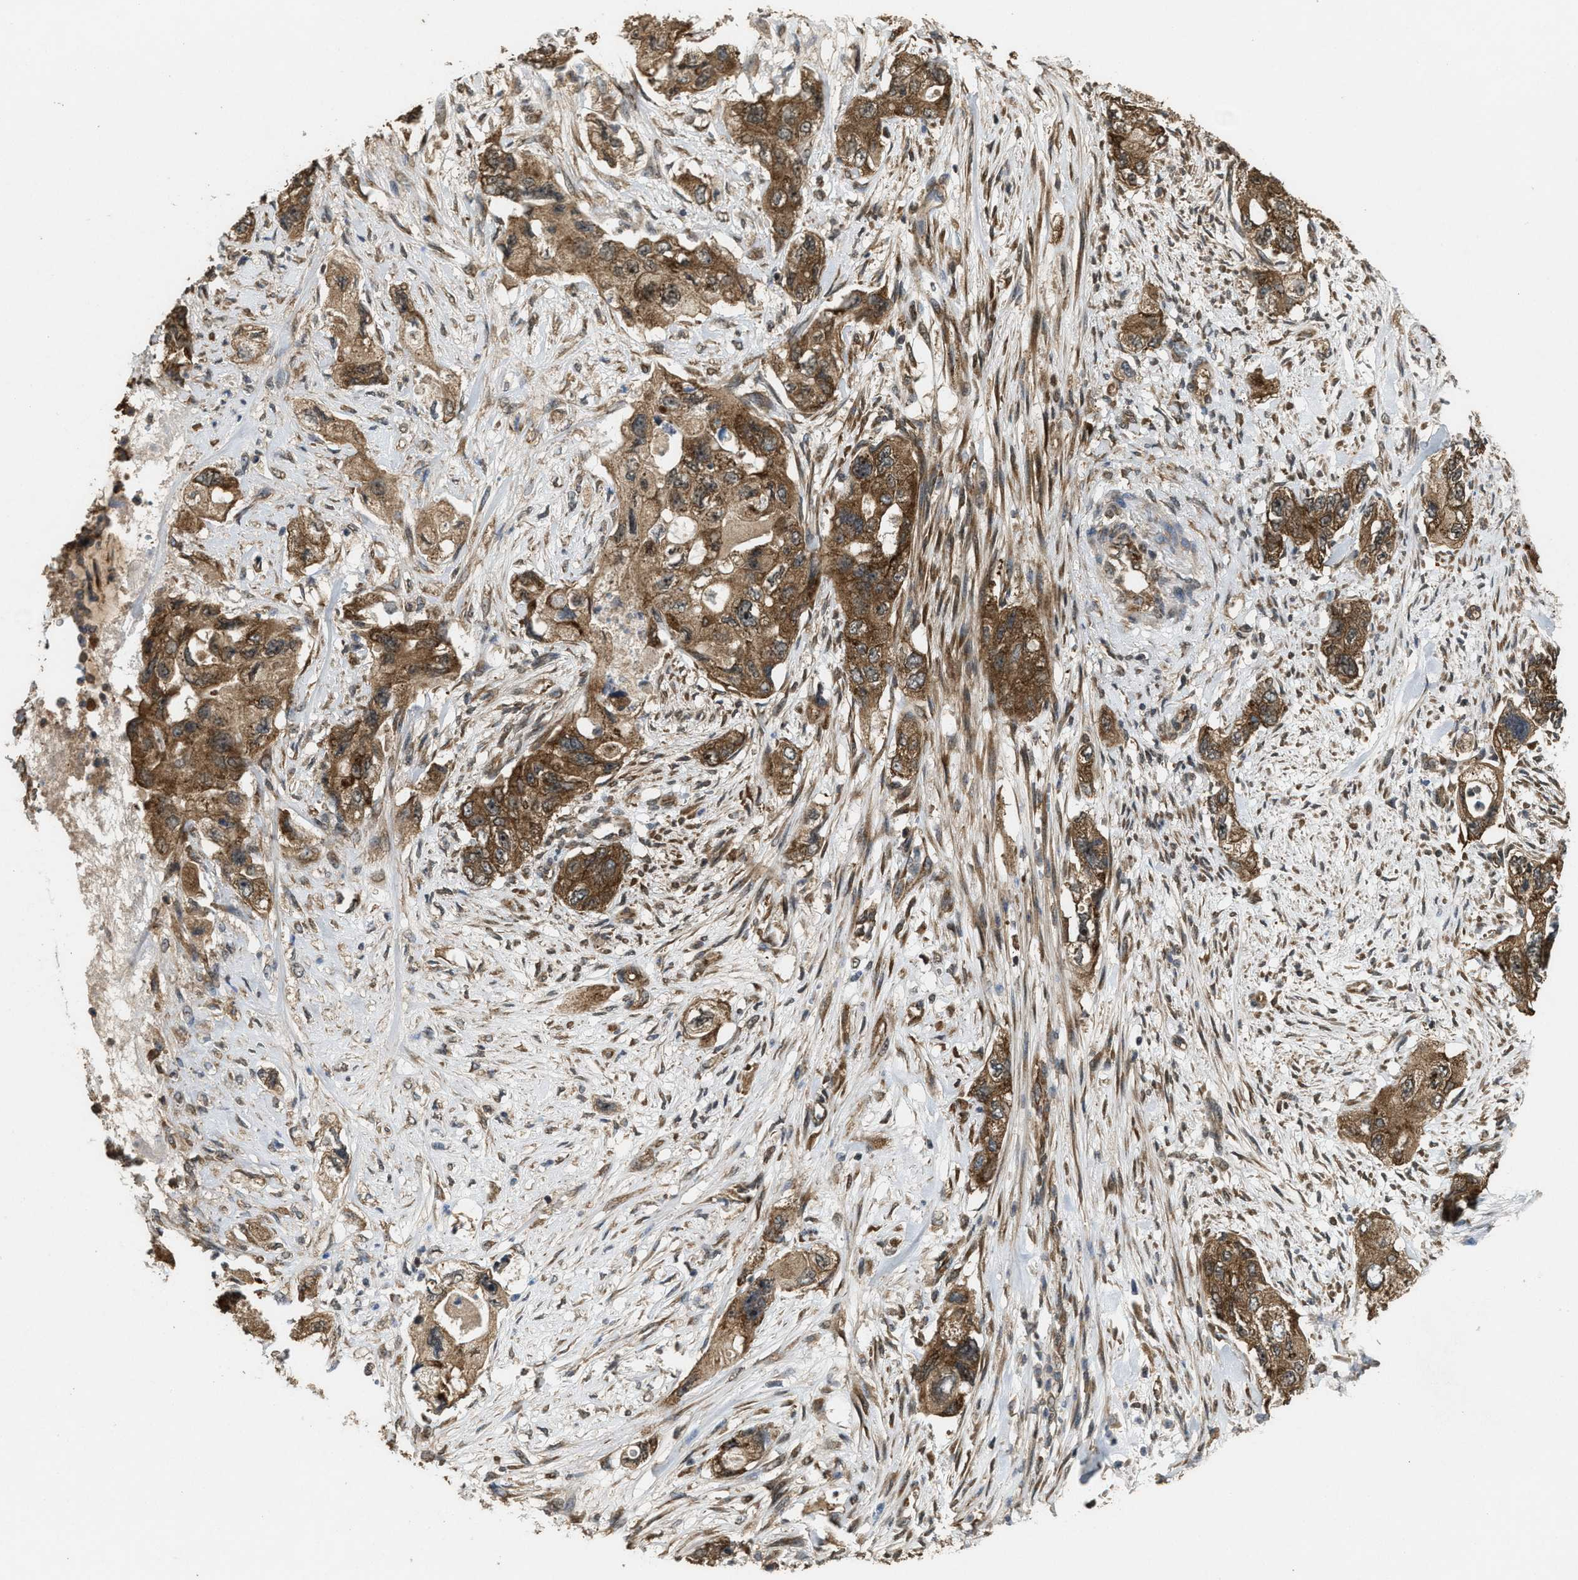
{"staining": {"intensity": "strong", "quantity": ">75%", "location": "cytoplasmic/membranous"}, "tissue": "pancreatic cancer", "cell_type": "Tumor cells", "image_type": "cancer", "snomed": [{"axis": "morphology", "description": "Adenocarcinoma, NOS"}, {"axis": "topography", "description": "Pancreas"}], "caption": "Tumor cells demonstrate high levels of strong cytoplasmic/membranous expression in approximately >75% of cells in pancreatic cancer (adenocarcinoma).", "gene": "ARHGEF5", "patient": {"sex": "female", "age": 73}}